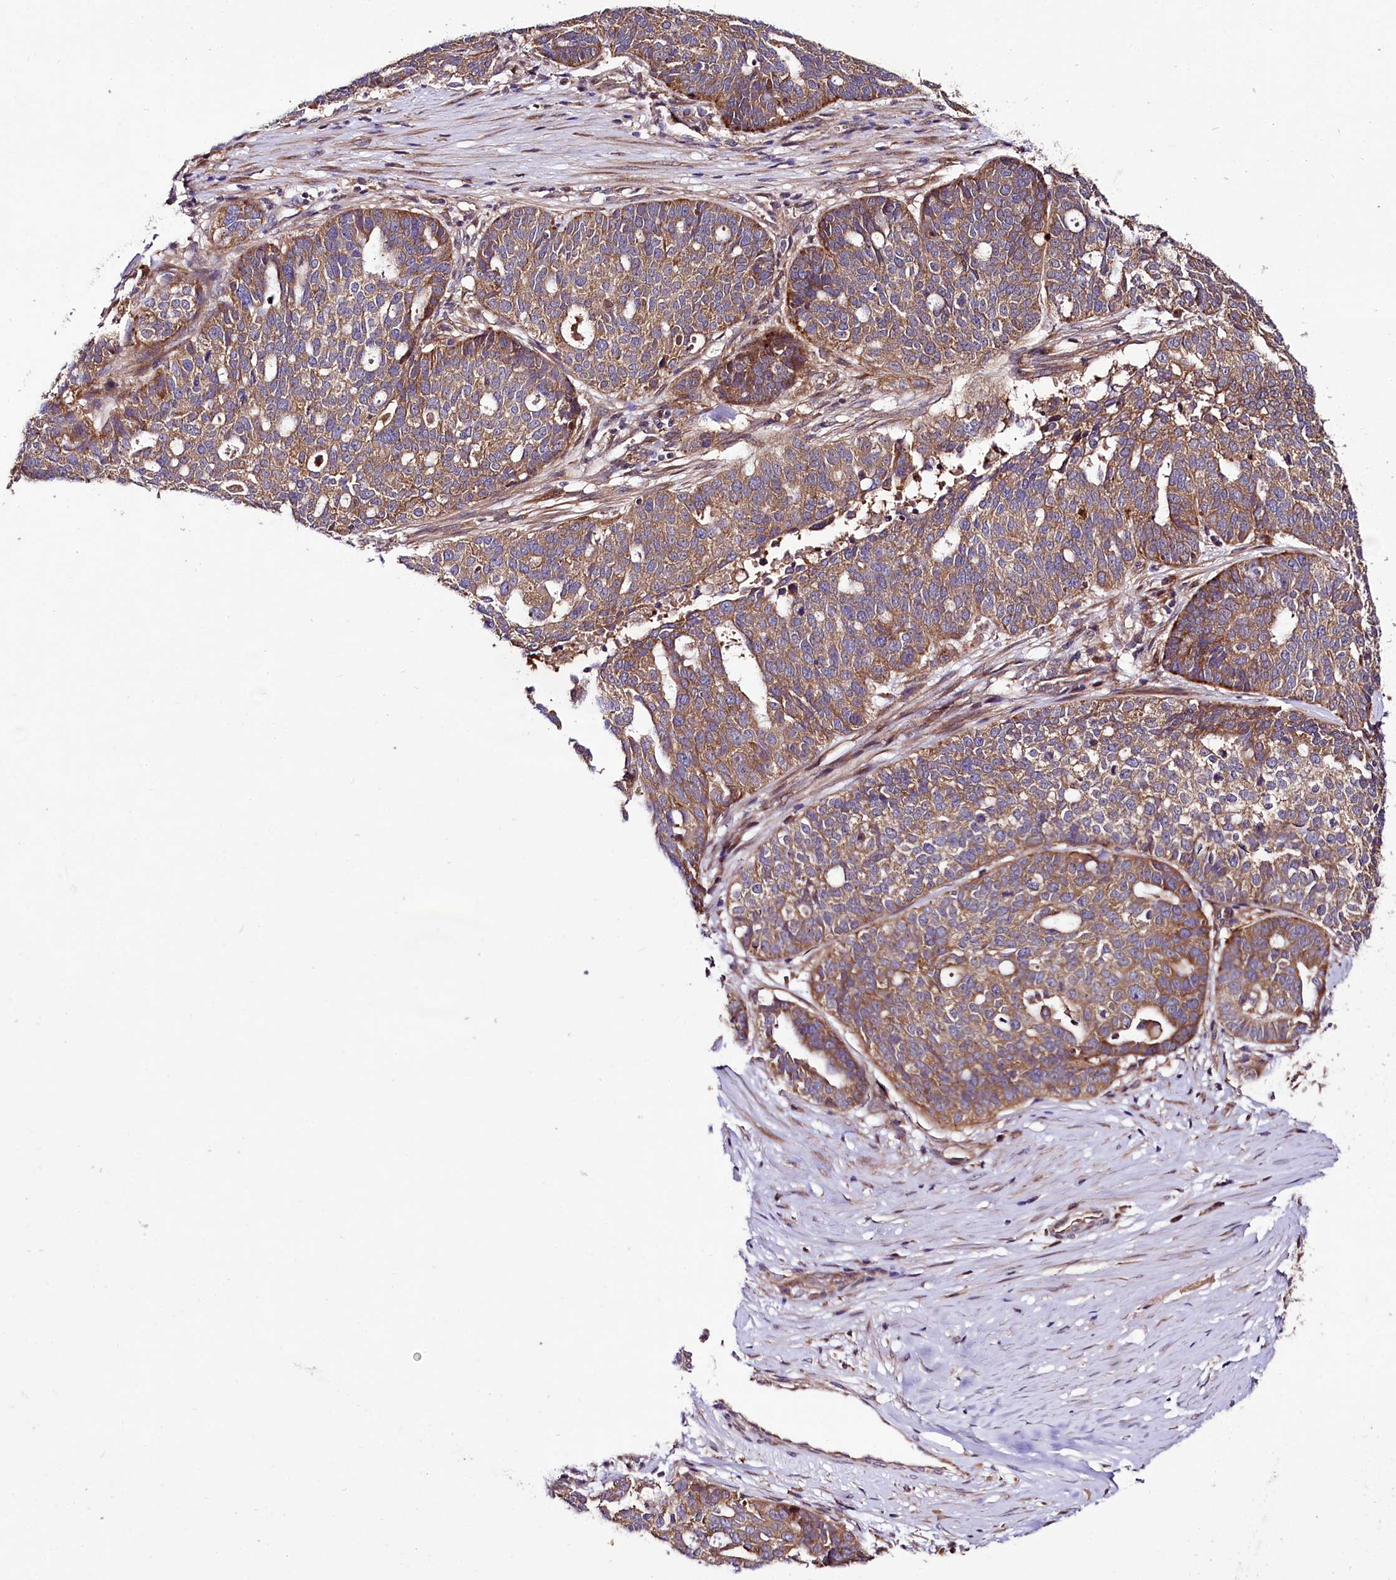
{"staining": {"intensity": "moderate", "quantity": ">75%", "location": "cytoplasmic/membranous"}, "tissue": "ovarian cancer", "cell_type": "Tumor cells", "image_type": "cancer", "snomed": [{"axis": "morphology", "description": "Cystadenocarcinoma, serous, NOS"}, {"axis": "topography", "description": "Ovary"}], "caption": "Approximately >75% of tumor cells in ovarian serous cystadenocarcinoma display moderate cytoplasmic/membranous protein staining as visualized by brown immunohistochemical staining.", "gene": "NAA25", "patient": {"sex": "female", "age": 59}}